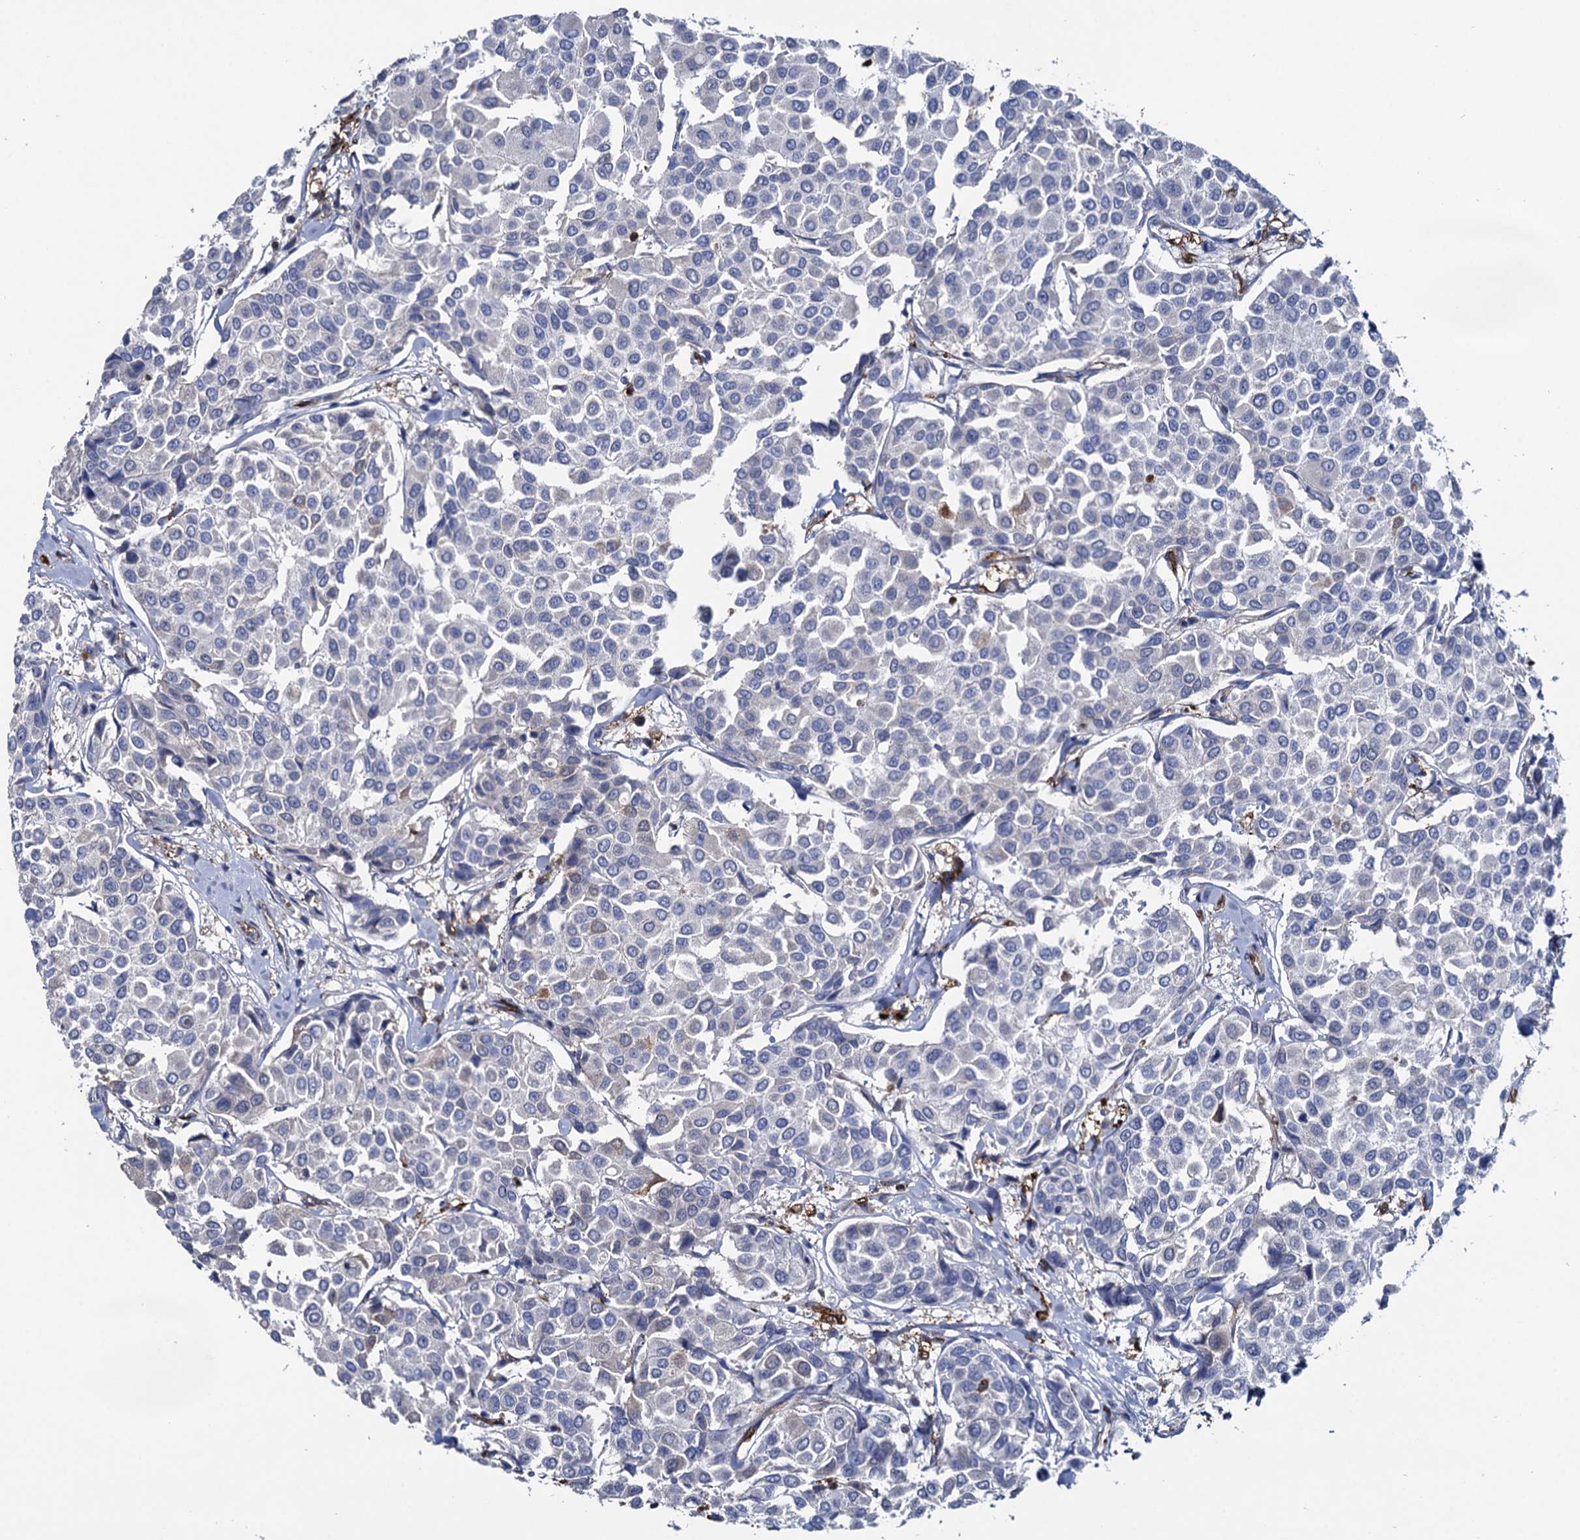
{"staining": {"intensity": "negative", "quantity": "none", "location": "none"}, "tissue": "breast cancer", "cell_type": "Tumor cells", "image_type": "cancer", "snomed": [{"axis": "morphology", "description": "Duct carcinoma"}, {"axis": "topography", "description": "Breast"}], "caption": "DAB (3,3'-diaminobenzidine) immunohistochemical staining of breast infiltrating ductal carcinoma displays no significant expression in tumor cells. Nuclei are stained in blue.", "gene": "FABP5", "patient": {"sex": "female", "age": 55}}